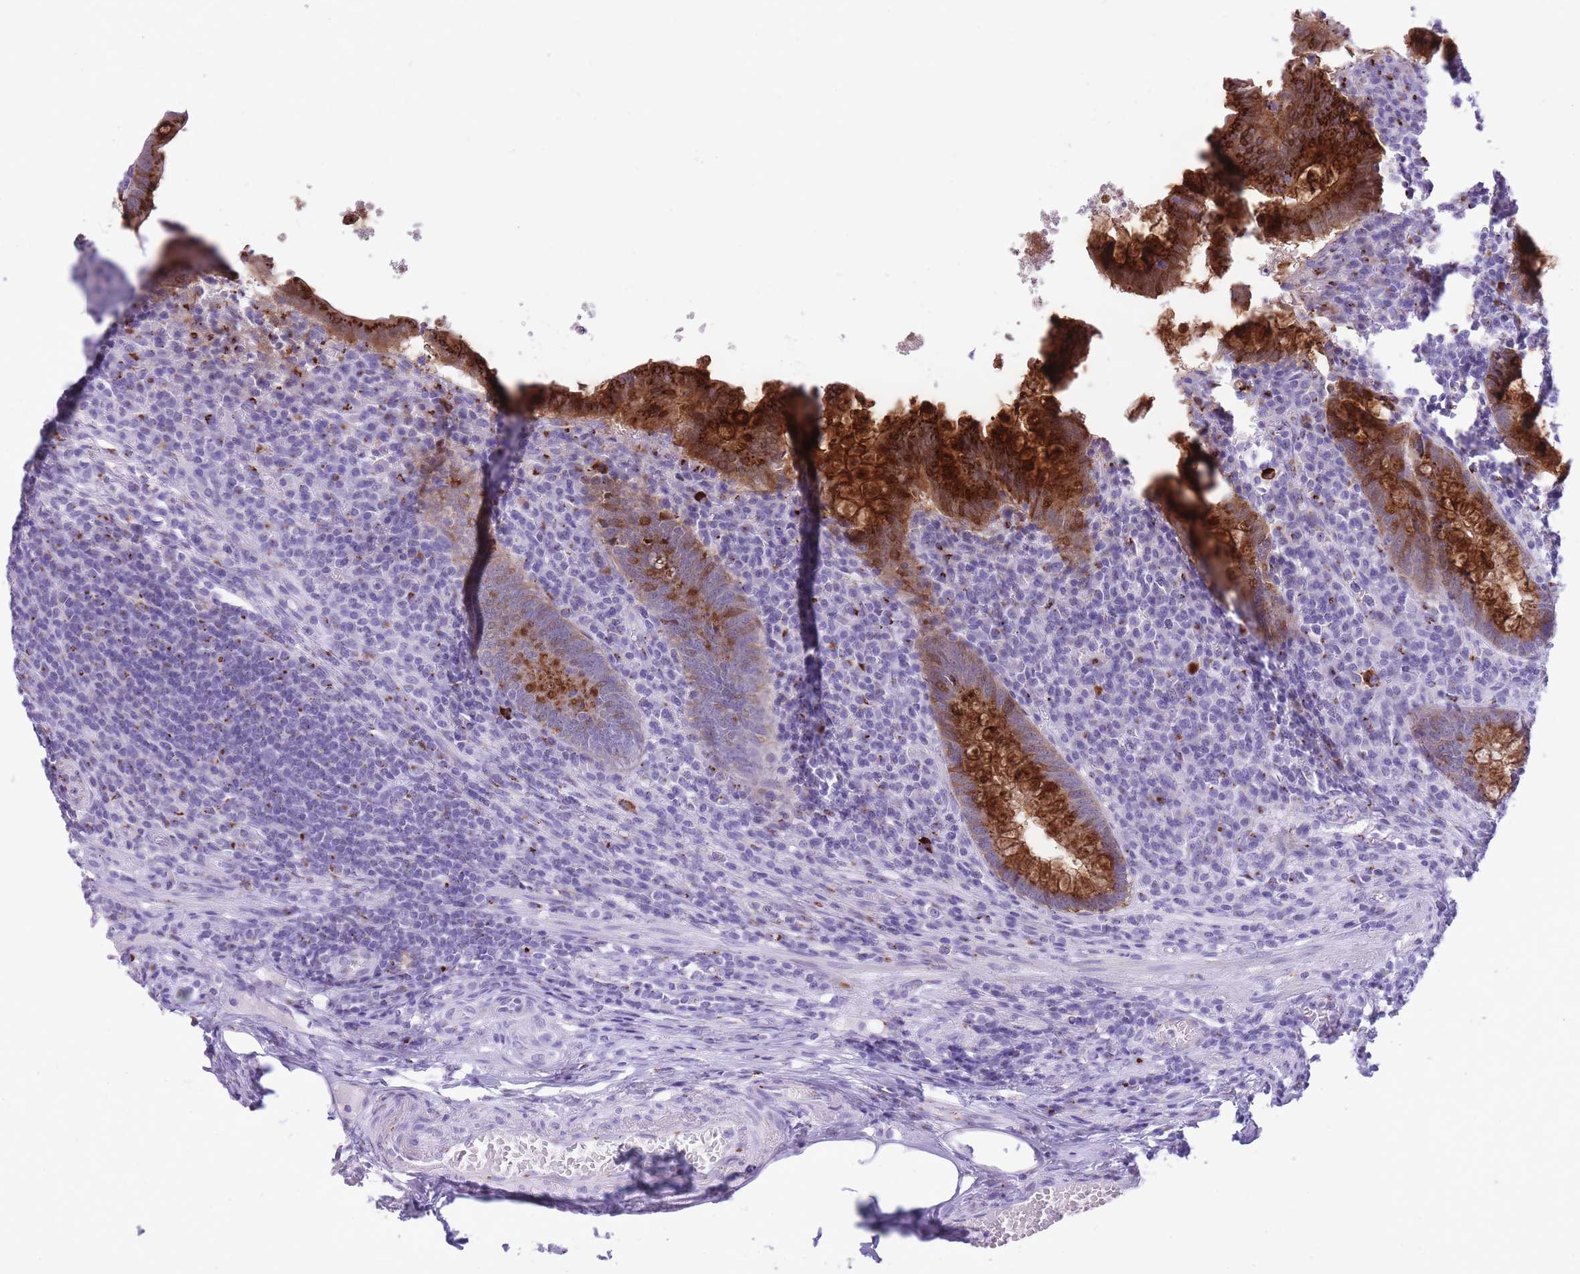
{"staining": {"intensity": "negative", "quantity": "none", "location": "none"}, "tissue": "appendix", "cell_type": "Glandular cells", "image_type": "normal", "snomed": [{"axis": "morphology", "description": "Normal tissue, NOS"}, {"axis": "topography", "description": "Appendix"}], "caption": "The micrograph shows no significant staining in glandular cells of appendix. Nuclei are stained in blue.", "gene": "B4GALT2", "patient": {"sex": "male", "age": 83}}